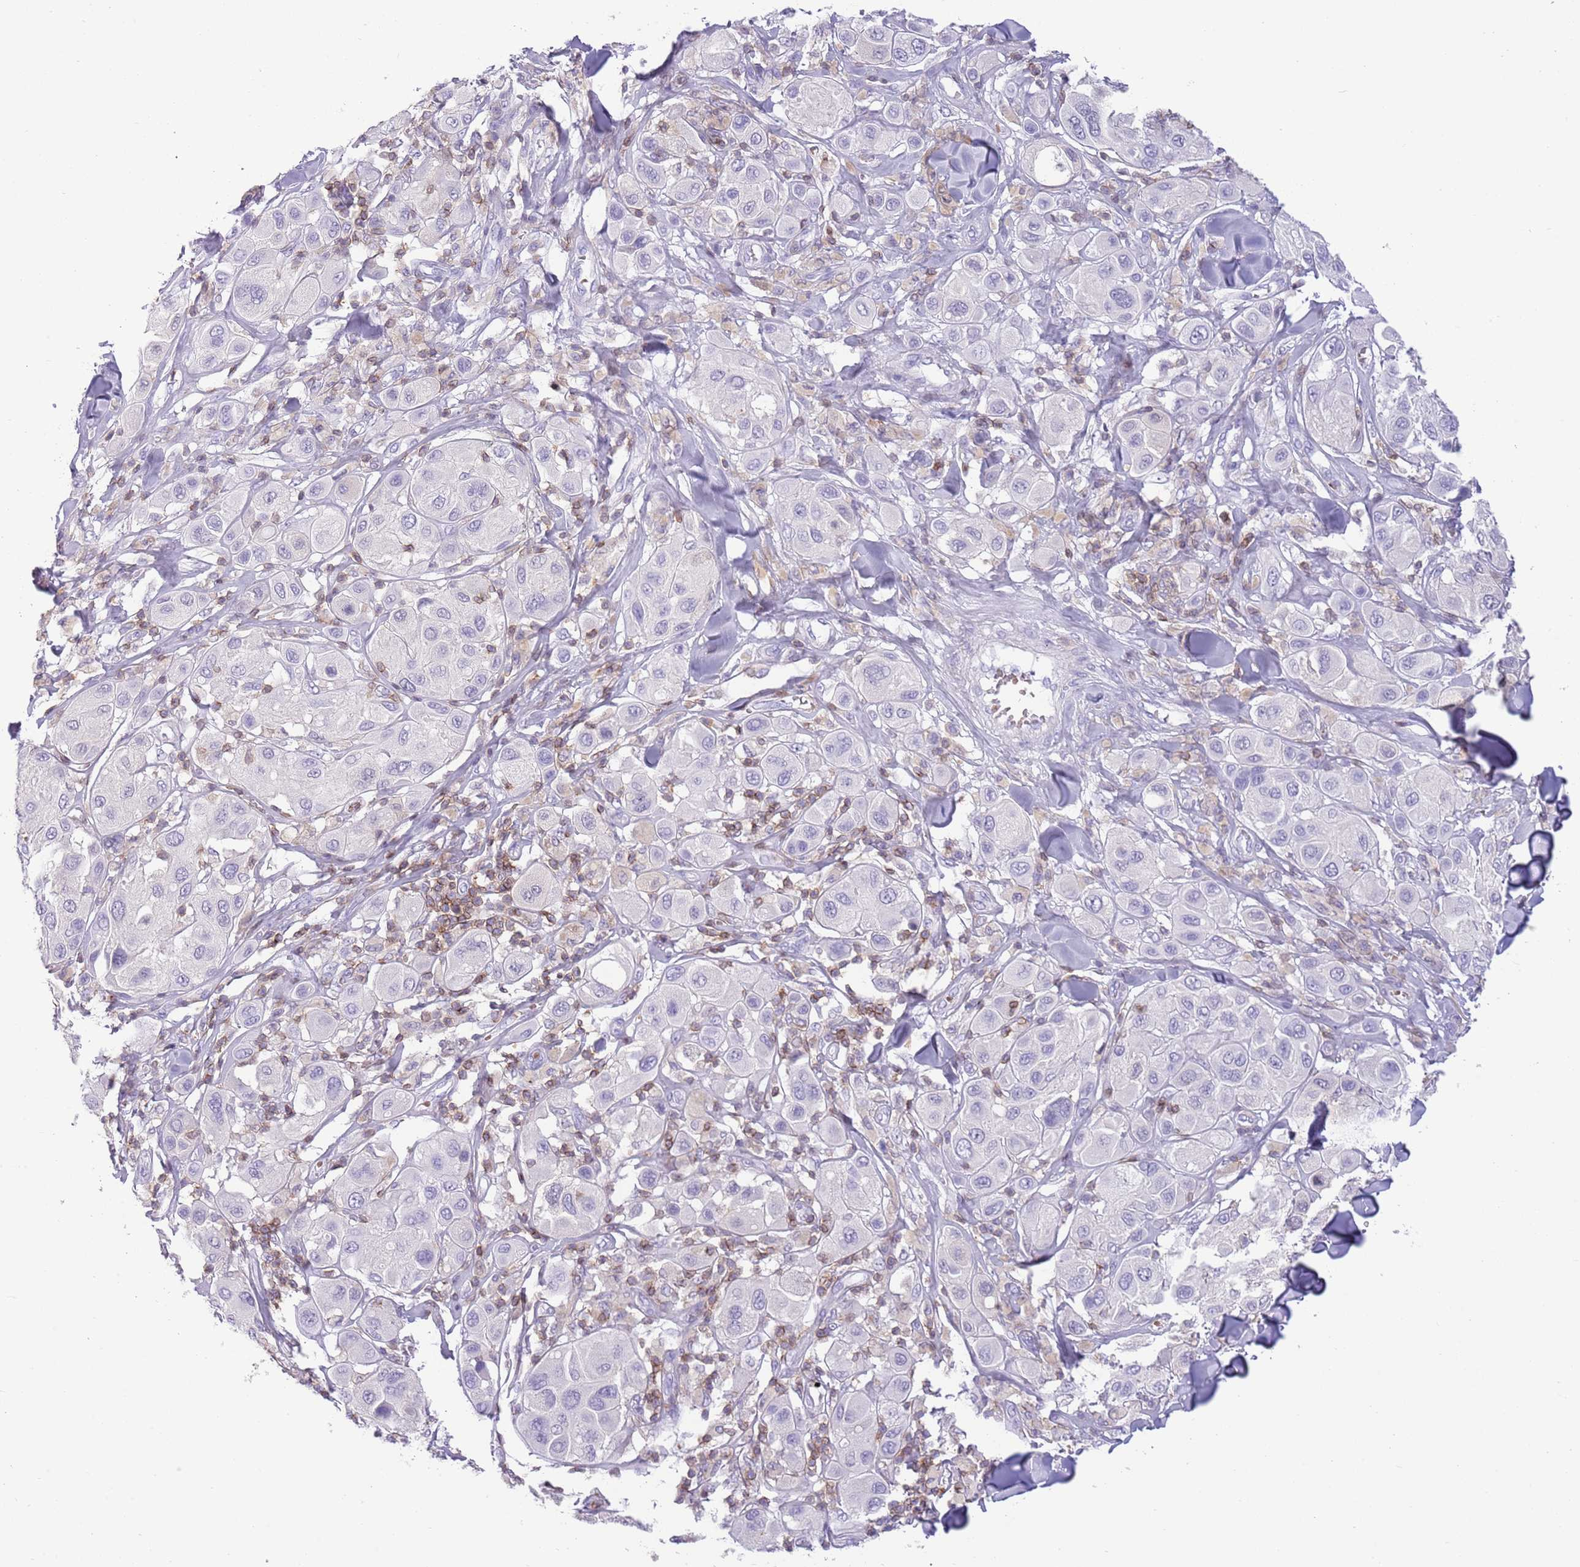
{"staining": {"intensity": "negative", "quantity": "none", "location": "none"}, "tissue": "melanoma", "cell_type": "Tumor cells", "image_type": "cancer", "snomed": [{"axis": "morphology", "description": "Malignant melanoma, Metastatic site"}, {"axis": "topography", "description": "Skin"}], "caption": "IHC histopathology image of neoplastic tissue: melanoma stained with DAB reveals no significant protein positivity in tumor cells.", "gene": "OR4Q3", "patient": {"sex": "male", "age": 41}}